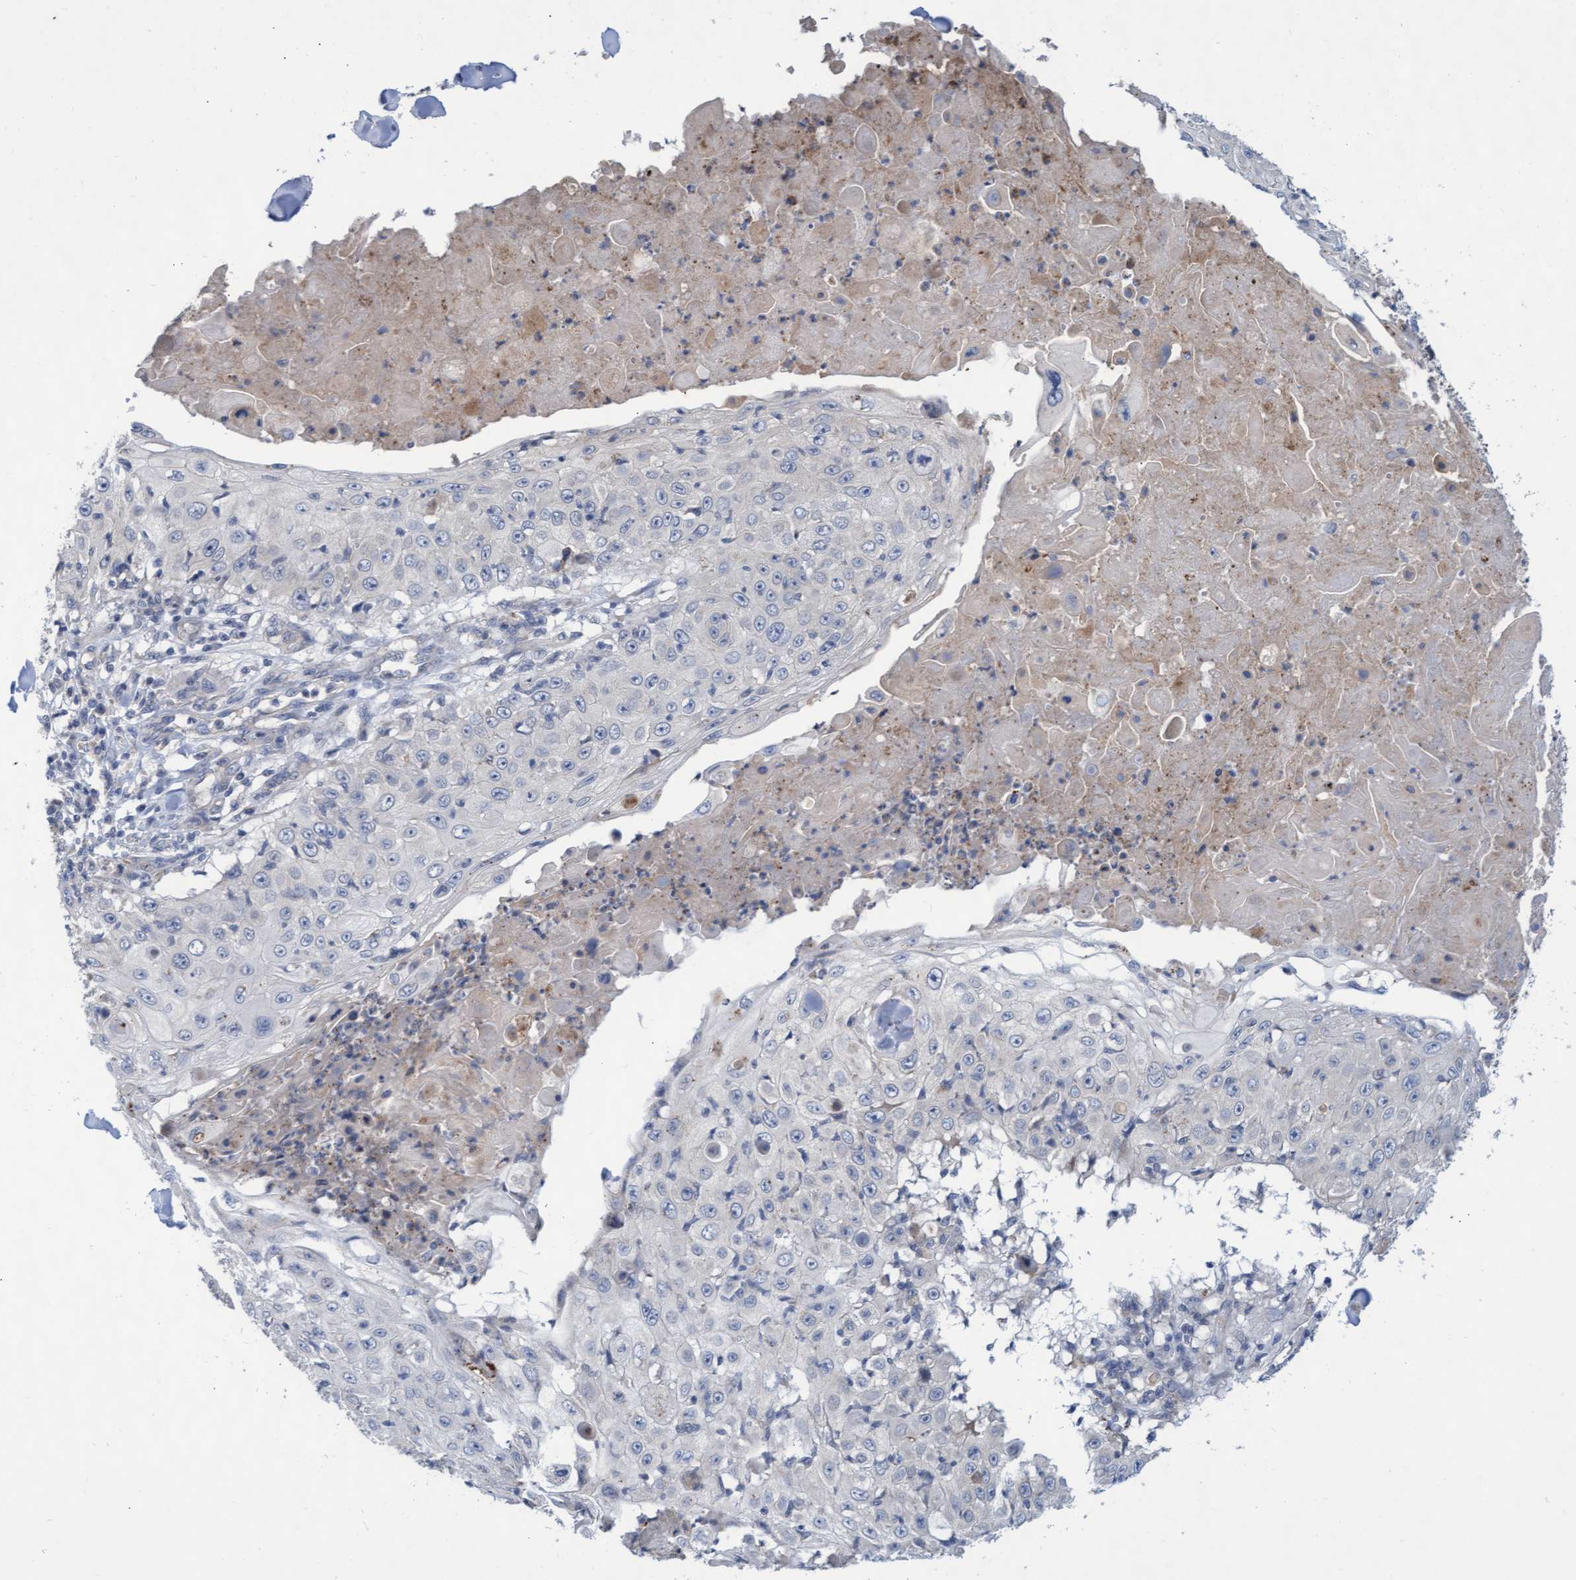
{"staining": {"intensity": "negative", "quantity": "none", "location": "none"}, "tissue": "skin cancer", "cell_type": "Tumor cells", "image_type": "cancer", "snomed": [{"axis": "morphology", "description": "Squamous cell carcinoma, NOS"}, {"axis": "topography", "description": "Skin"}], "caption": "Skin squamous cell carcinoma stained for a protein using immunohistochemistry demonstrates no positivity tumor cells.", "gene": "ABCF2", "patient": {"sex": "male", "age": 86}}